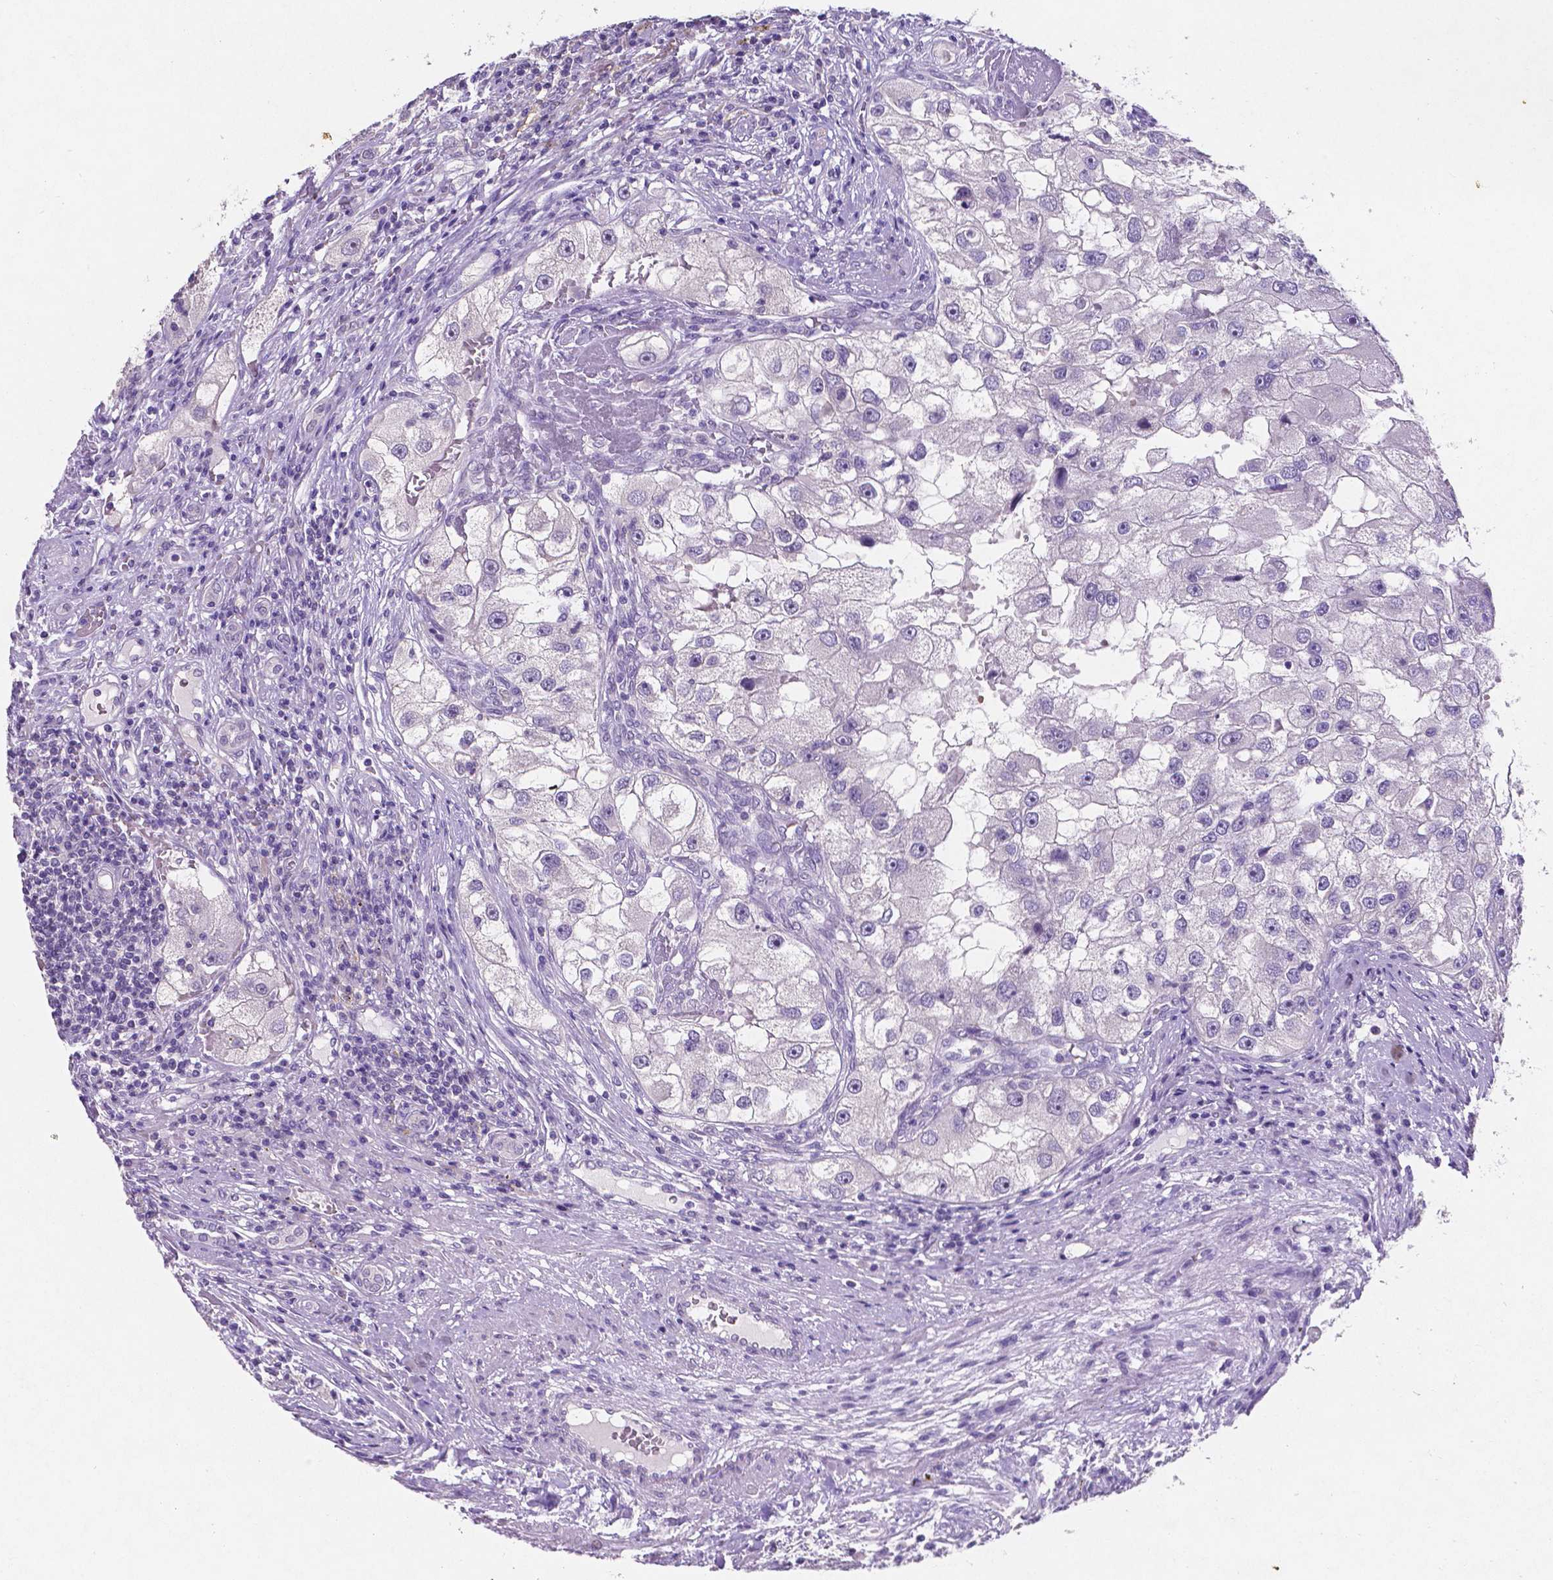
{"staining": {"intensity": "negative", "quantity": "none", "location": "none"}, "tissue": "renal cancer", "cell_type": "Tumor cells", "image_type": "cancer", "snomed": [{"axis": "morphology", "description": "Adenocarcinoma, NOS"}, {"axis": "topography", "description": "Kidney"}], "caption": "Tumor cells show no significant expression in renal adenocarcinoma.", "gene": "SATB2", "patient": {"sex": "male", "age": 63}}